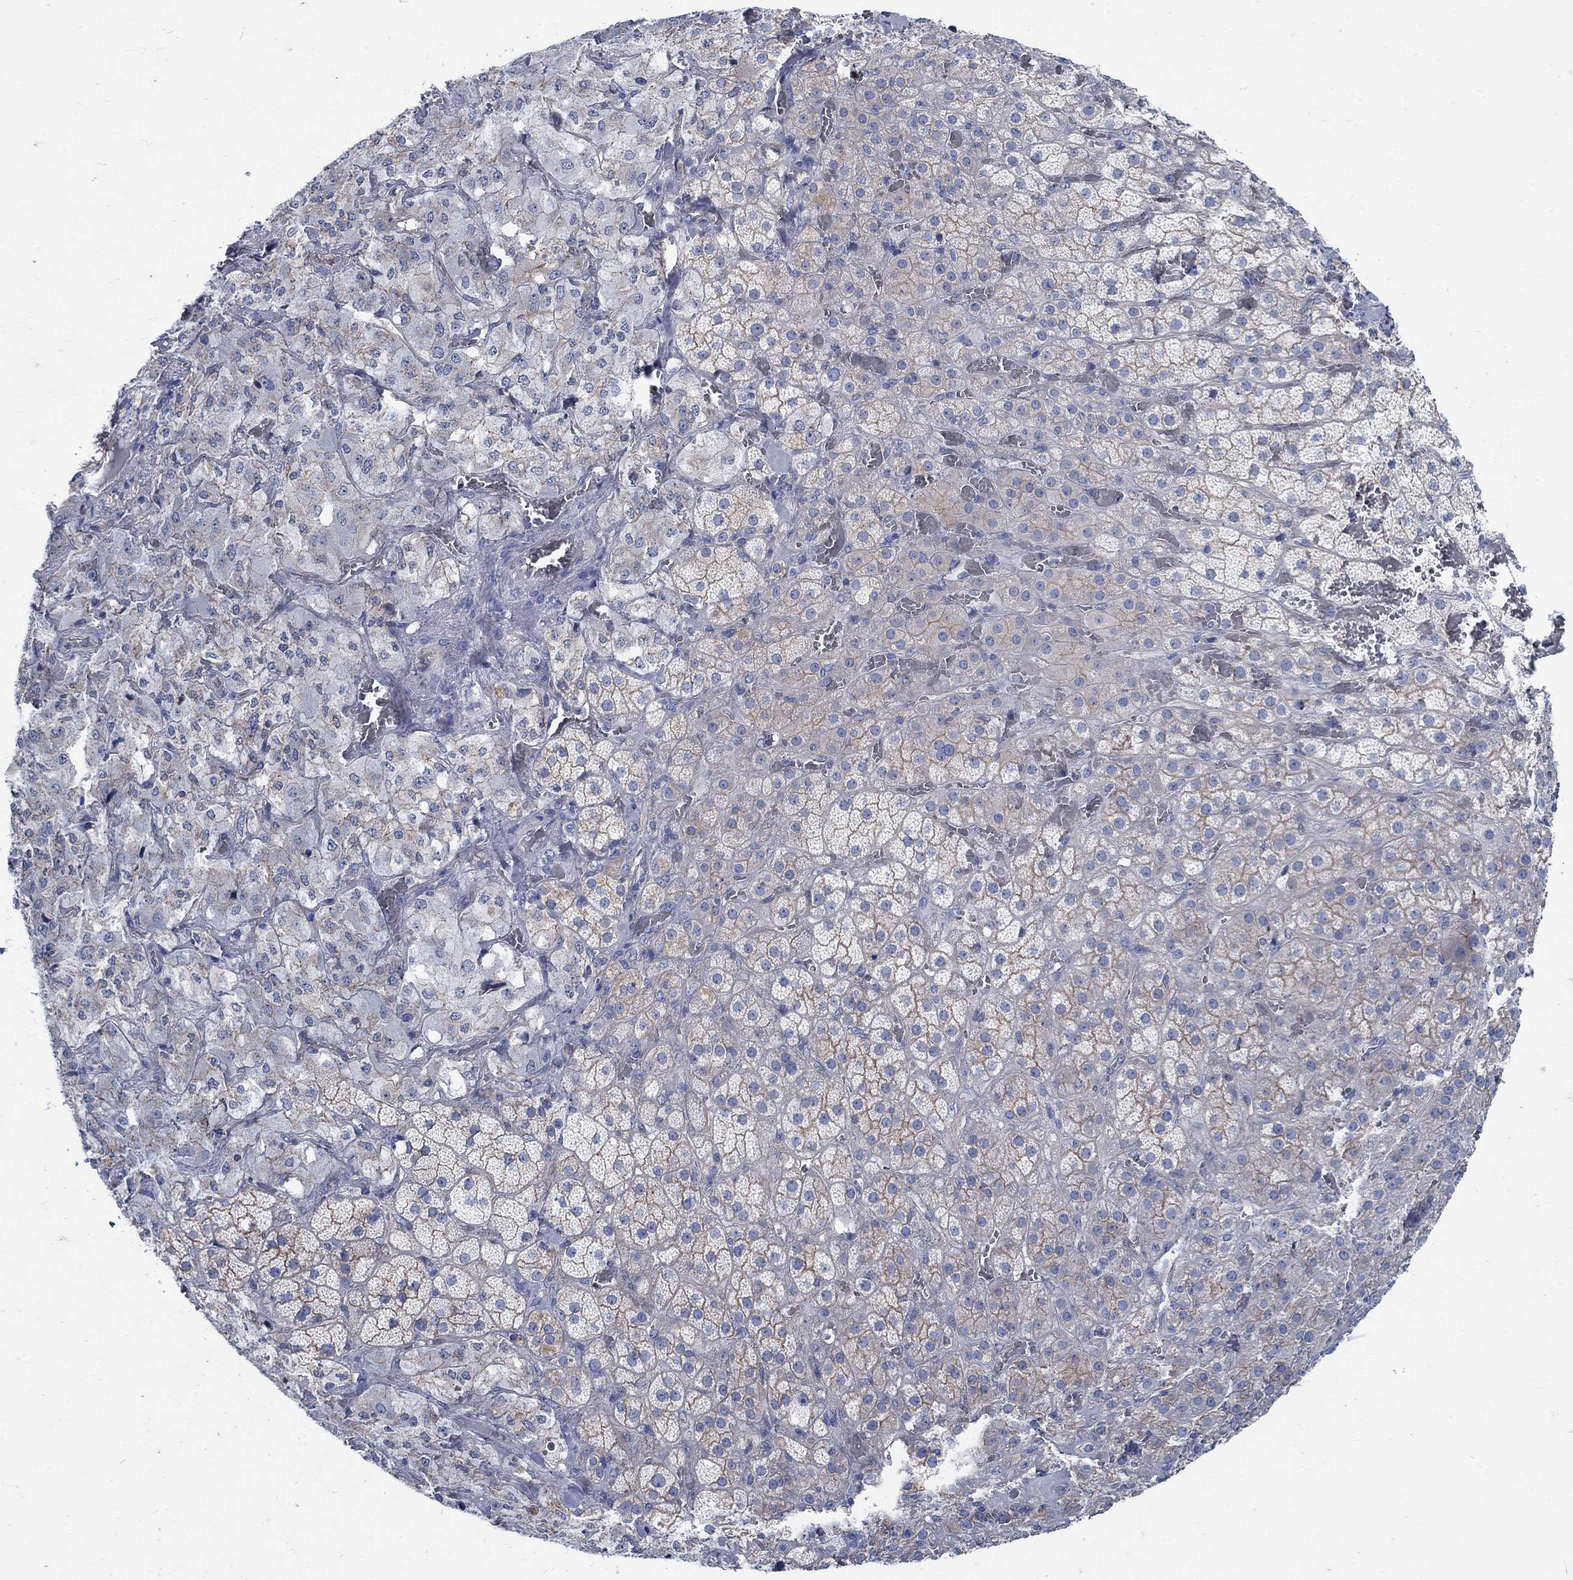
{"staining": {"intensity": "weak", "quantity": "25%-75%", "location": "cytoplasmic/membranous"}, "tissue": "adrenal gland", "cell_type": "Glandular cells", "image_type": "normal", "snomed": [{"axis": "morphology", "description": "Normal tissue, NOS"}, {"axis": "topography", "description": "Adrenal gland"}], "caption": "A brown stain shows weak cytoplasmic/membranous positivity of a protein in glandular cells of benign human adrenal gland.", "gene": "TMEM198", "patient": {"sex": "male", "age": 57}}